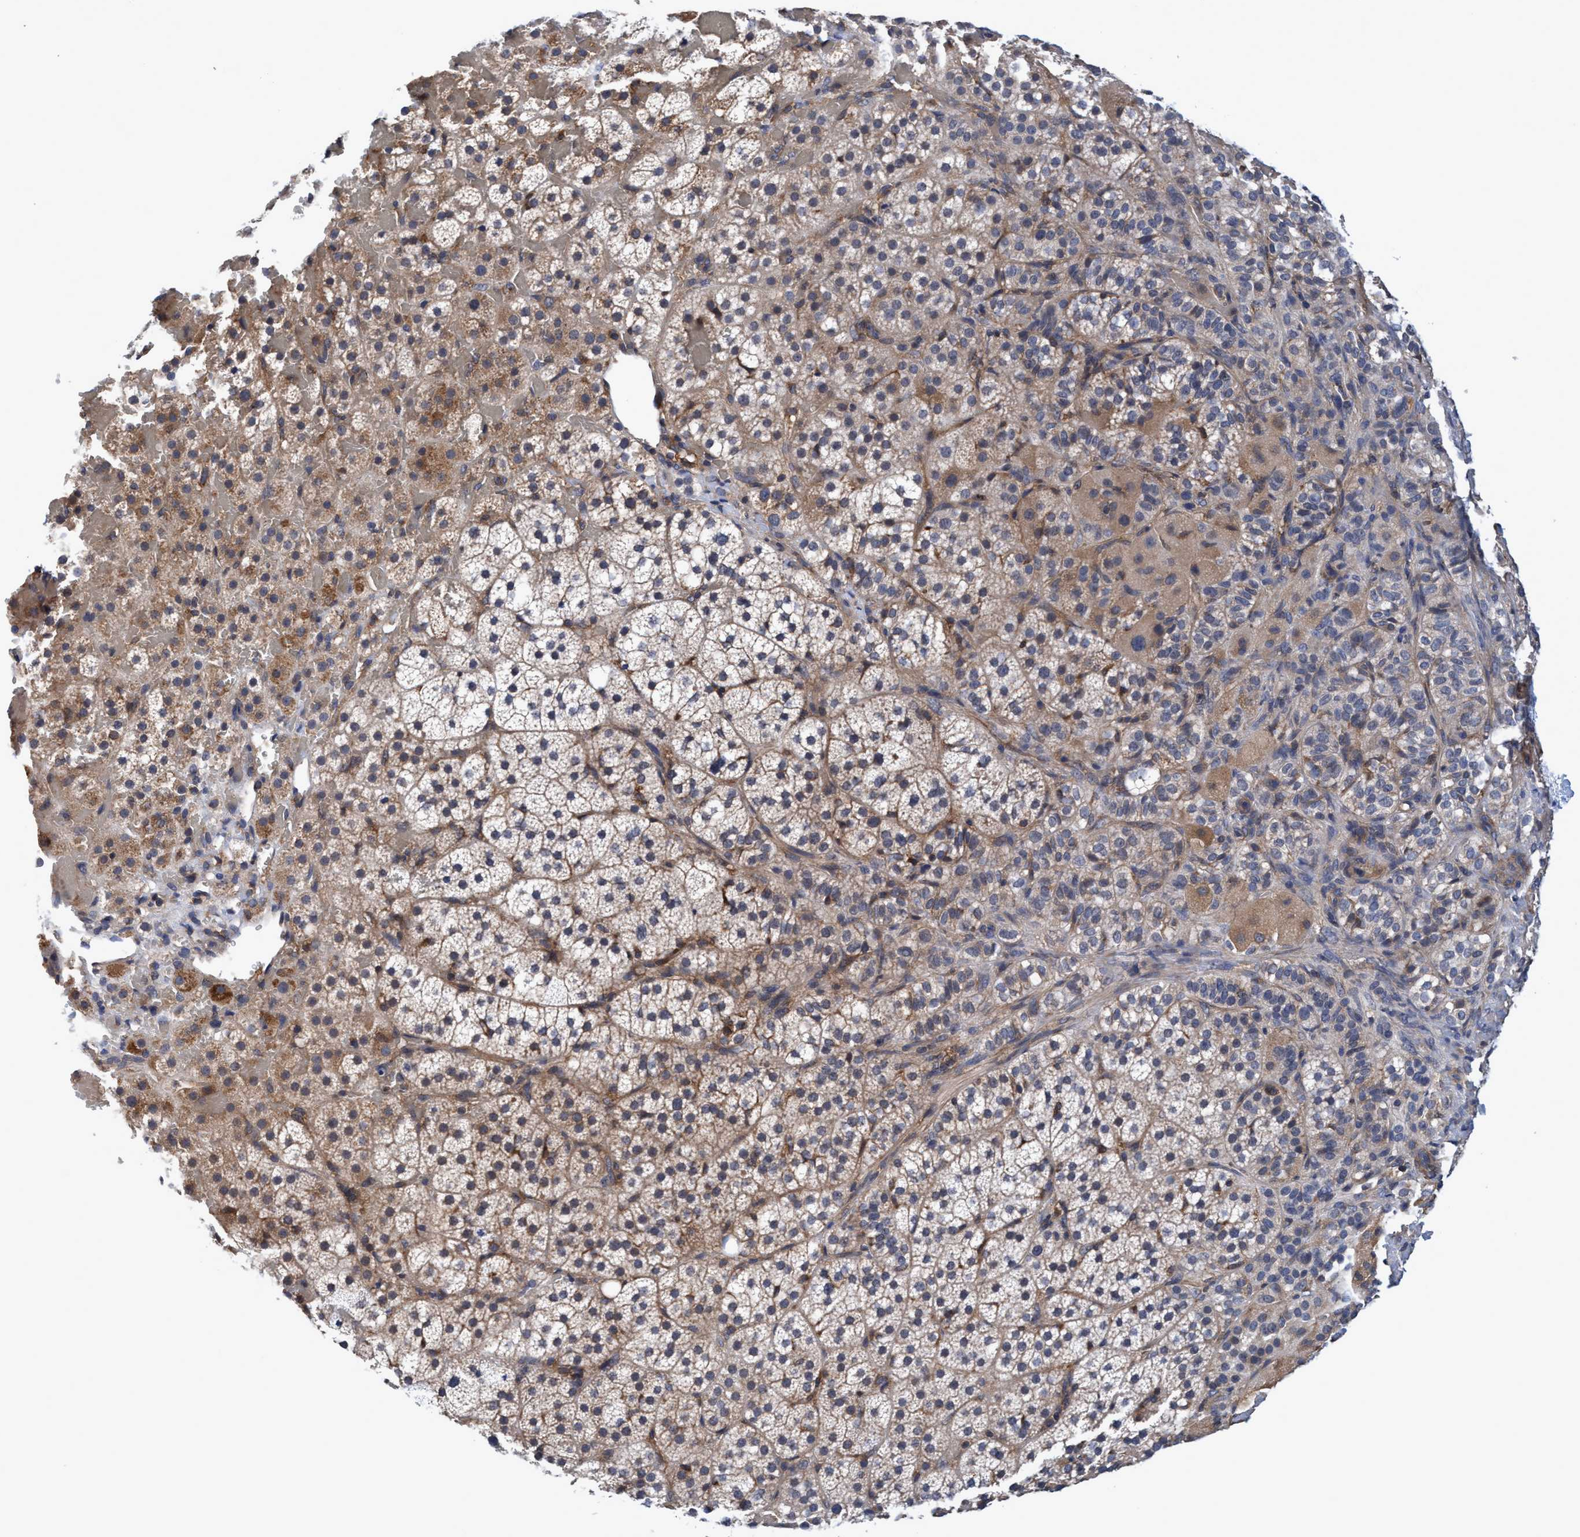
{"staining": {"intensity": "weak", "quantity": ">75%", "location": "cytoplasmic/membranous"}, "tissue": "adrenal gland", "cell_type": "Glandular cells", "image_type": "normal", "snomed": [{"axis": "morphology", "description": "Normal tissue, NOS"}, {"axis": "topography", "description": "Adrenal gland"}], "caption": "DAB (3,3'-diaminobenzidine) immunohistochemical staining of normal adrenal gland shows weak cytoplasmic/membranous protein positivity in about >75% of glandular cells.", "gene": "CALCOCO2", "patient": {"sex": "female", "age": 59}}